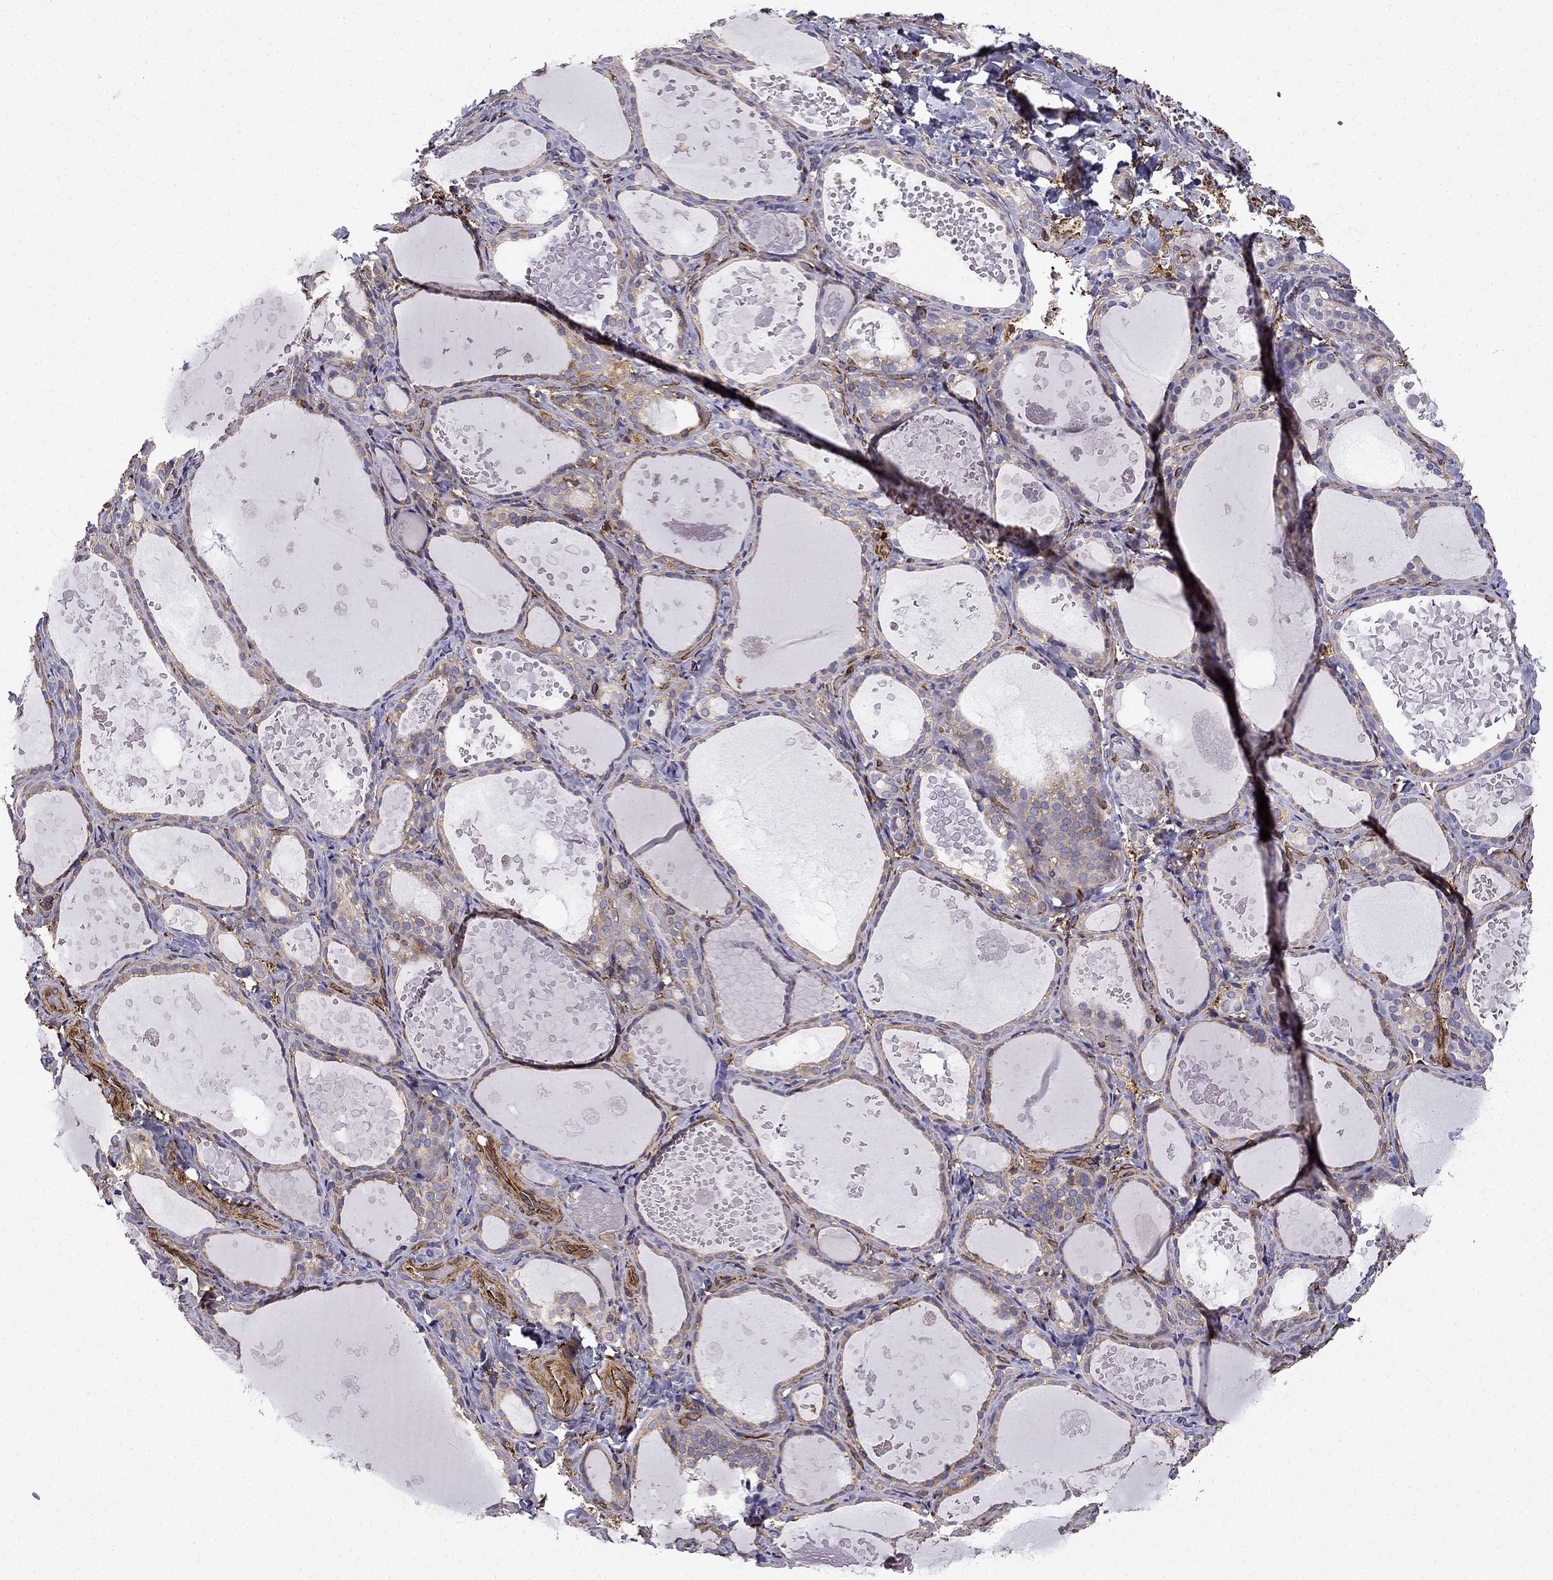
{"staining": {"intensity": "moderate", "quantity": "<25%", "location": "cytoplasmic/membranous"}, "tissue": "thyroid gland", "cell_type": "Glandular cells", "image_type": "normal", "snomed": [{"axis": "morphology", "description": "Normal tissue, NOS"}, {"axis": "topography", "description": "Thyroid gland"}], "caption": "DAB immunohistochemical staining of unremarkable thyroid gland reveals moderate cytoplasmic/membranous protein positivity in approximately <25% of glandular cells. The protein of interest is shown in brown color, while the nuclei are stained blue.", "gene": "MAP4", "patient": {"sex": "female", "age": 56}}